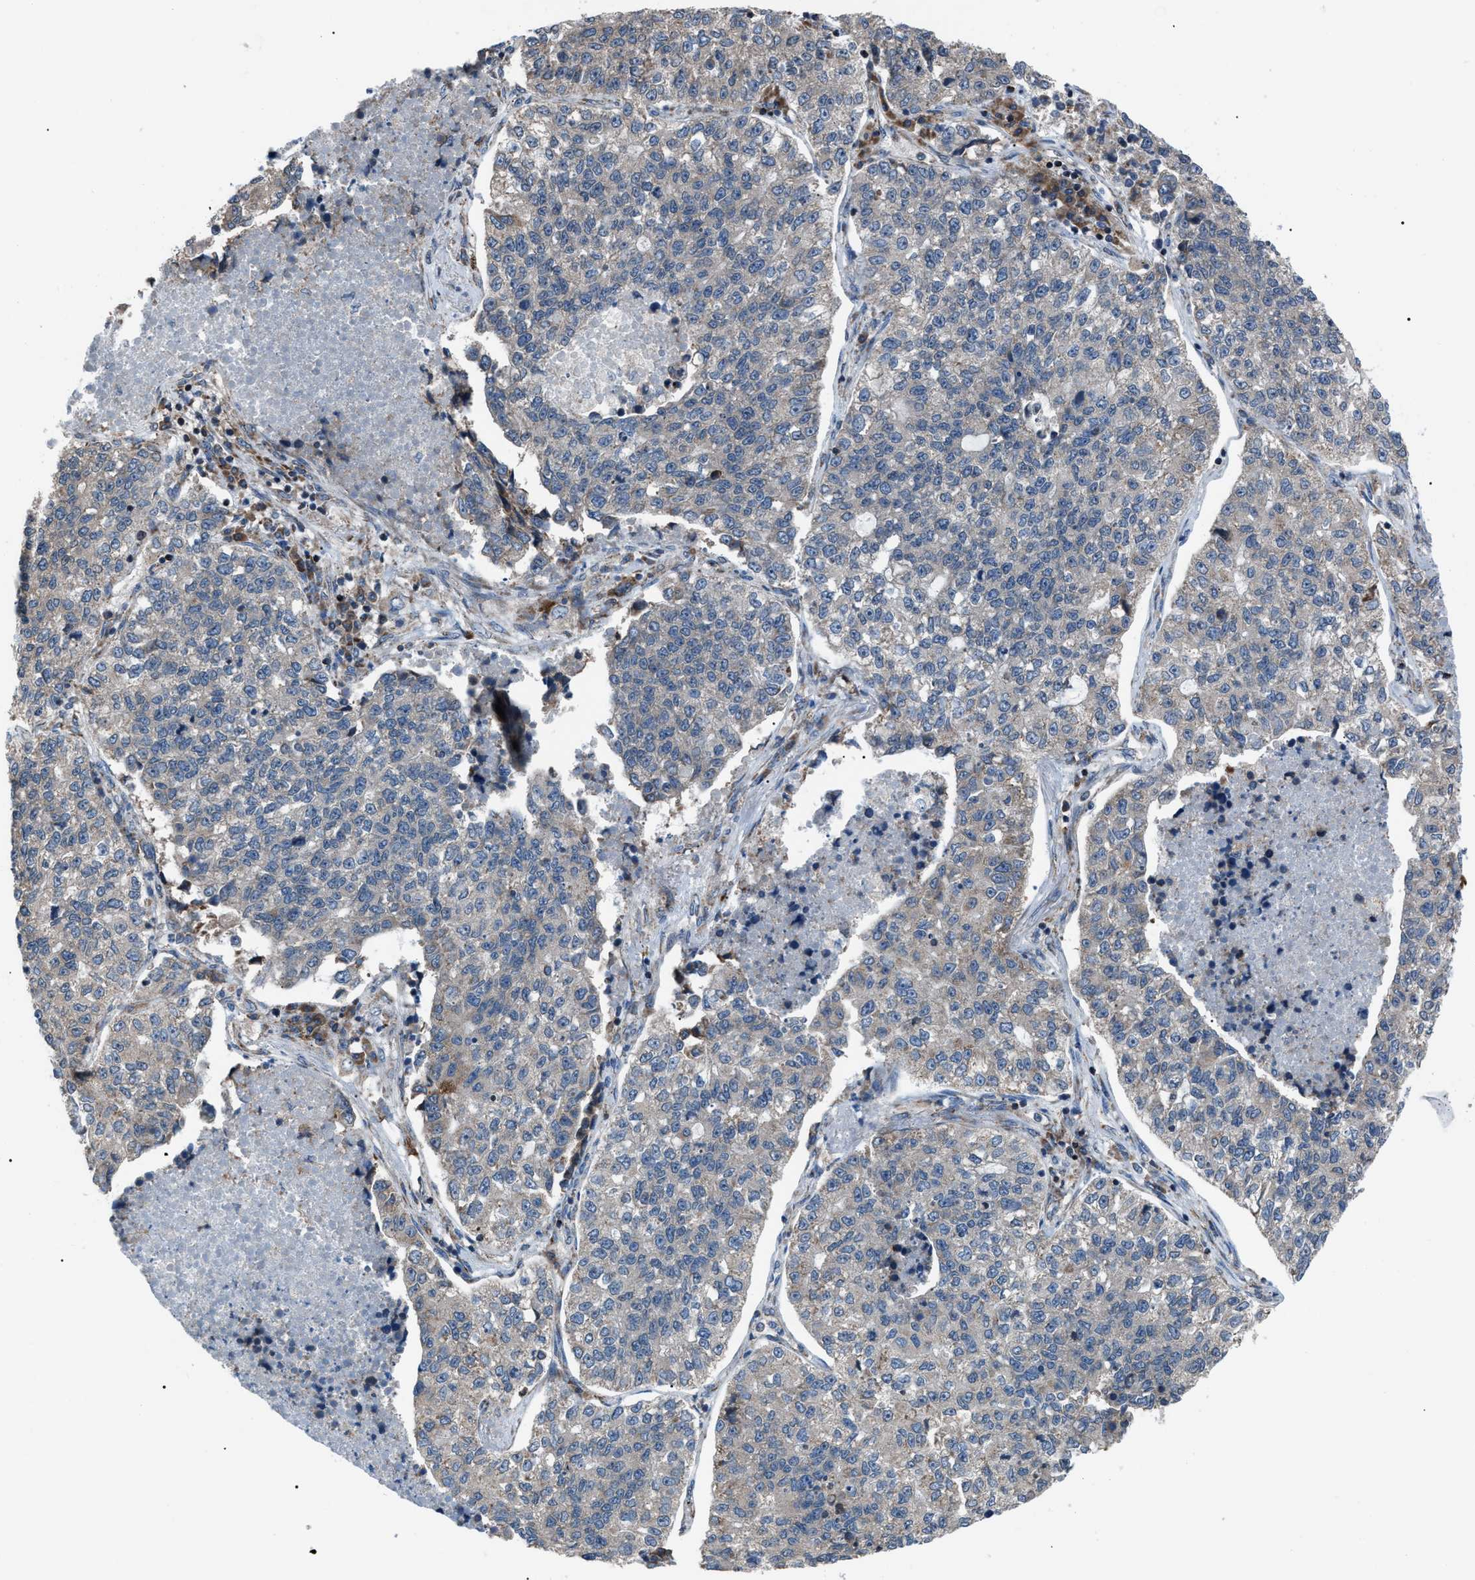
{"staining": {"intensity": "negative", "quantity": "none", "location": "none"}, "tissue": "lung cancer", "cell_type": "Tumor cells", "image_type": "cancer", "snomed": [{"axis": "morphology", "description": "Adenocarcinoma, NOS"}, {"axis": "topography", "description": "Lung"}], "caption": "IHC micrograph of lung adenocarcinoma stained for a protein (brown), which displays no positivity in tumor cells.", "gene": "AGO2", "patient": {"sex": "male", "age": 49}}